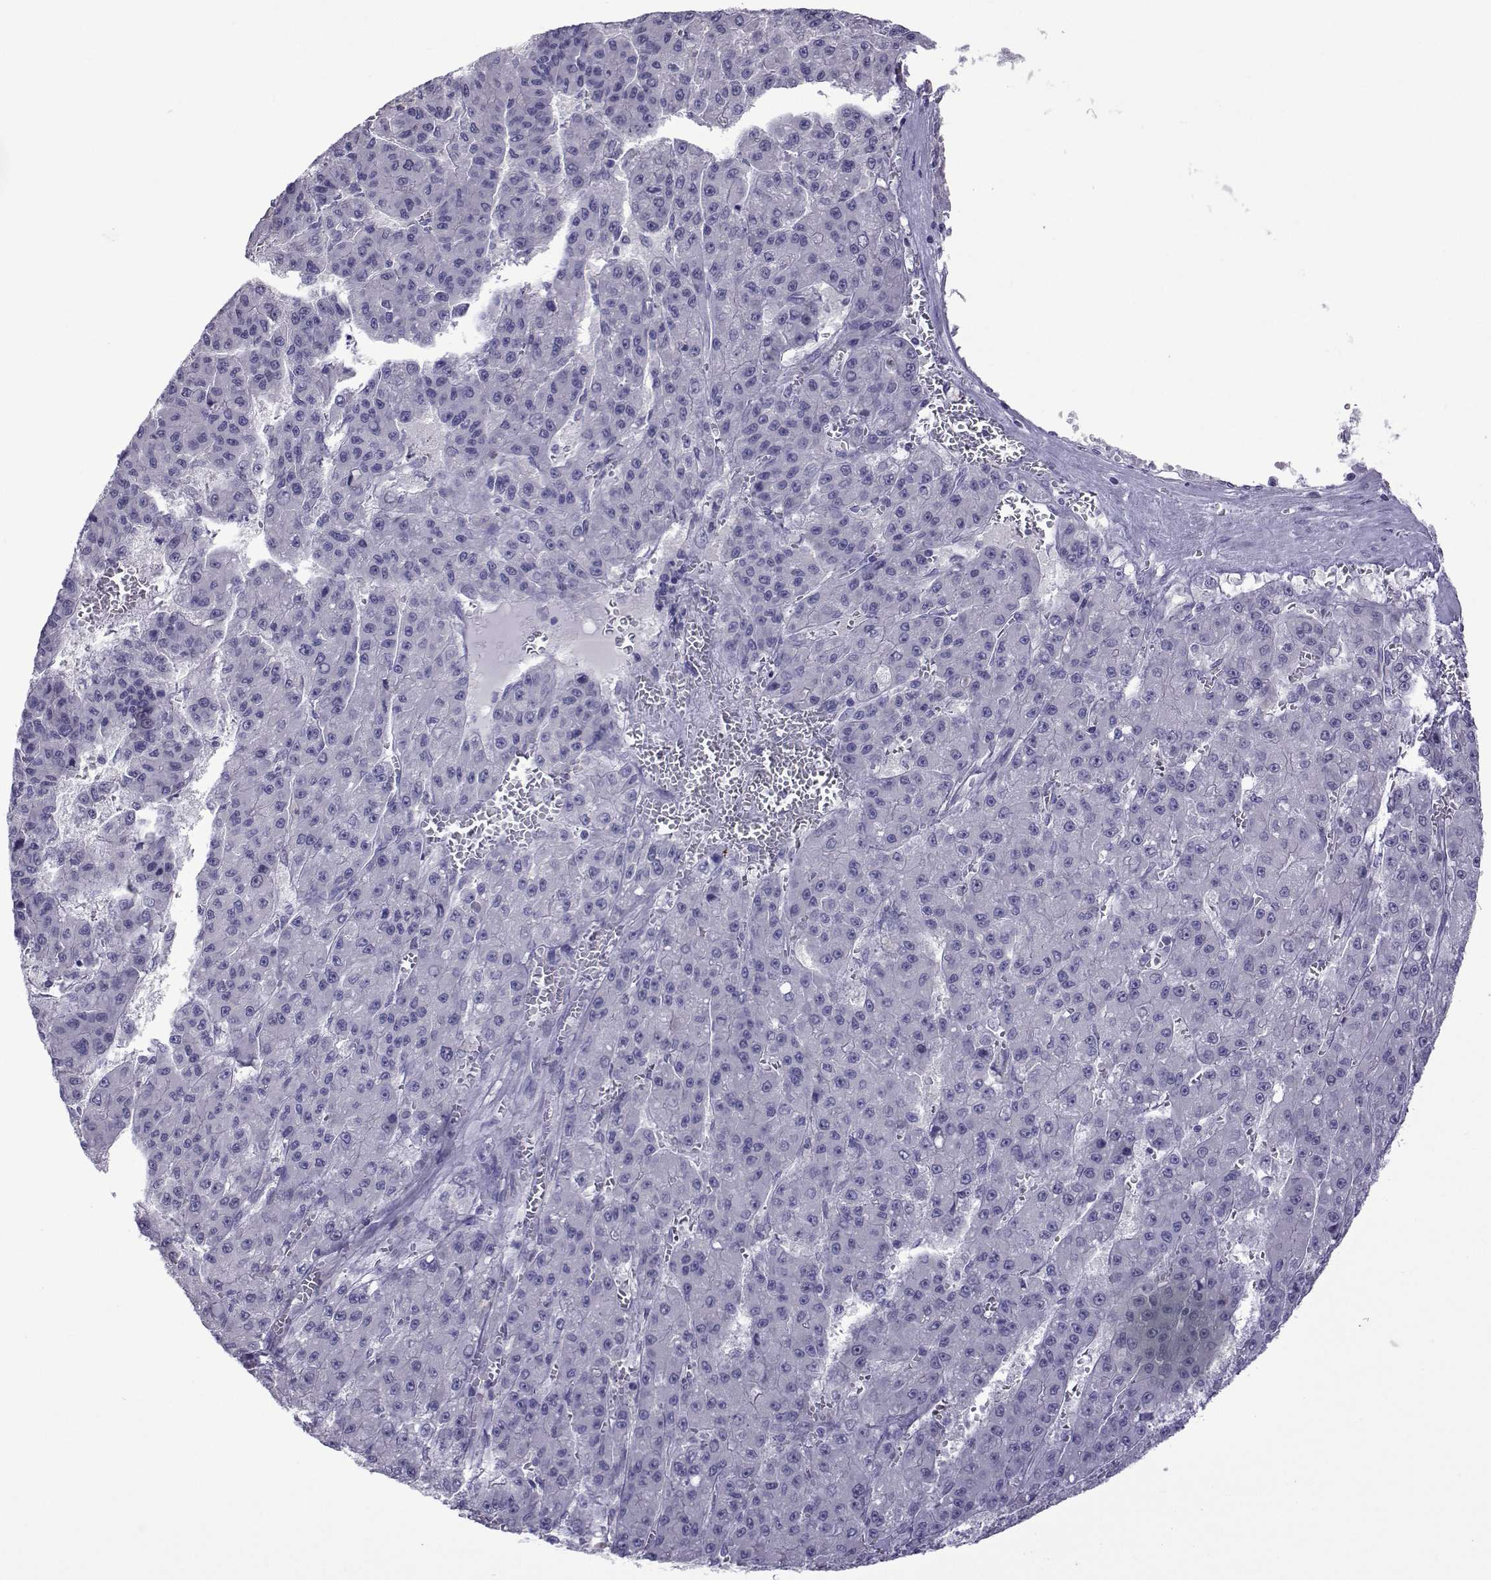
{"staining": {"intensity": "negative", "quantity": "none", "location": "none"}, "tissue": "liver cancer", "cell_type": "Tumor cells", "image_type": "cancer", "snomed": [{"axis": "morphology", "description": "Carcinoma, Hepatocellular, NOS"}, {"axis": "topography", "description": "Liver"}], "caption": "DAB (3,3'-diaminobenzidine) immunohistochemical staining of human liver cancer displays no significant staining in tumor cells.", "gene": "COL22A1", "patient": {"sex": "male", "age": 70}}